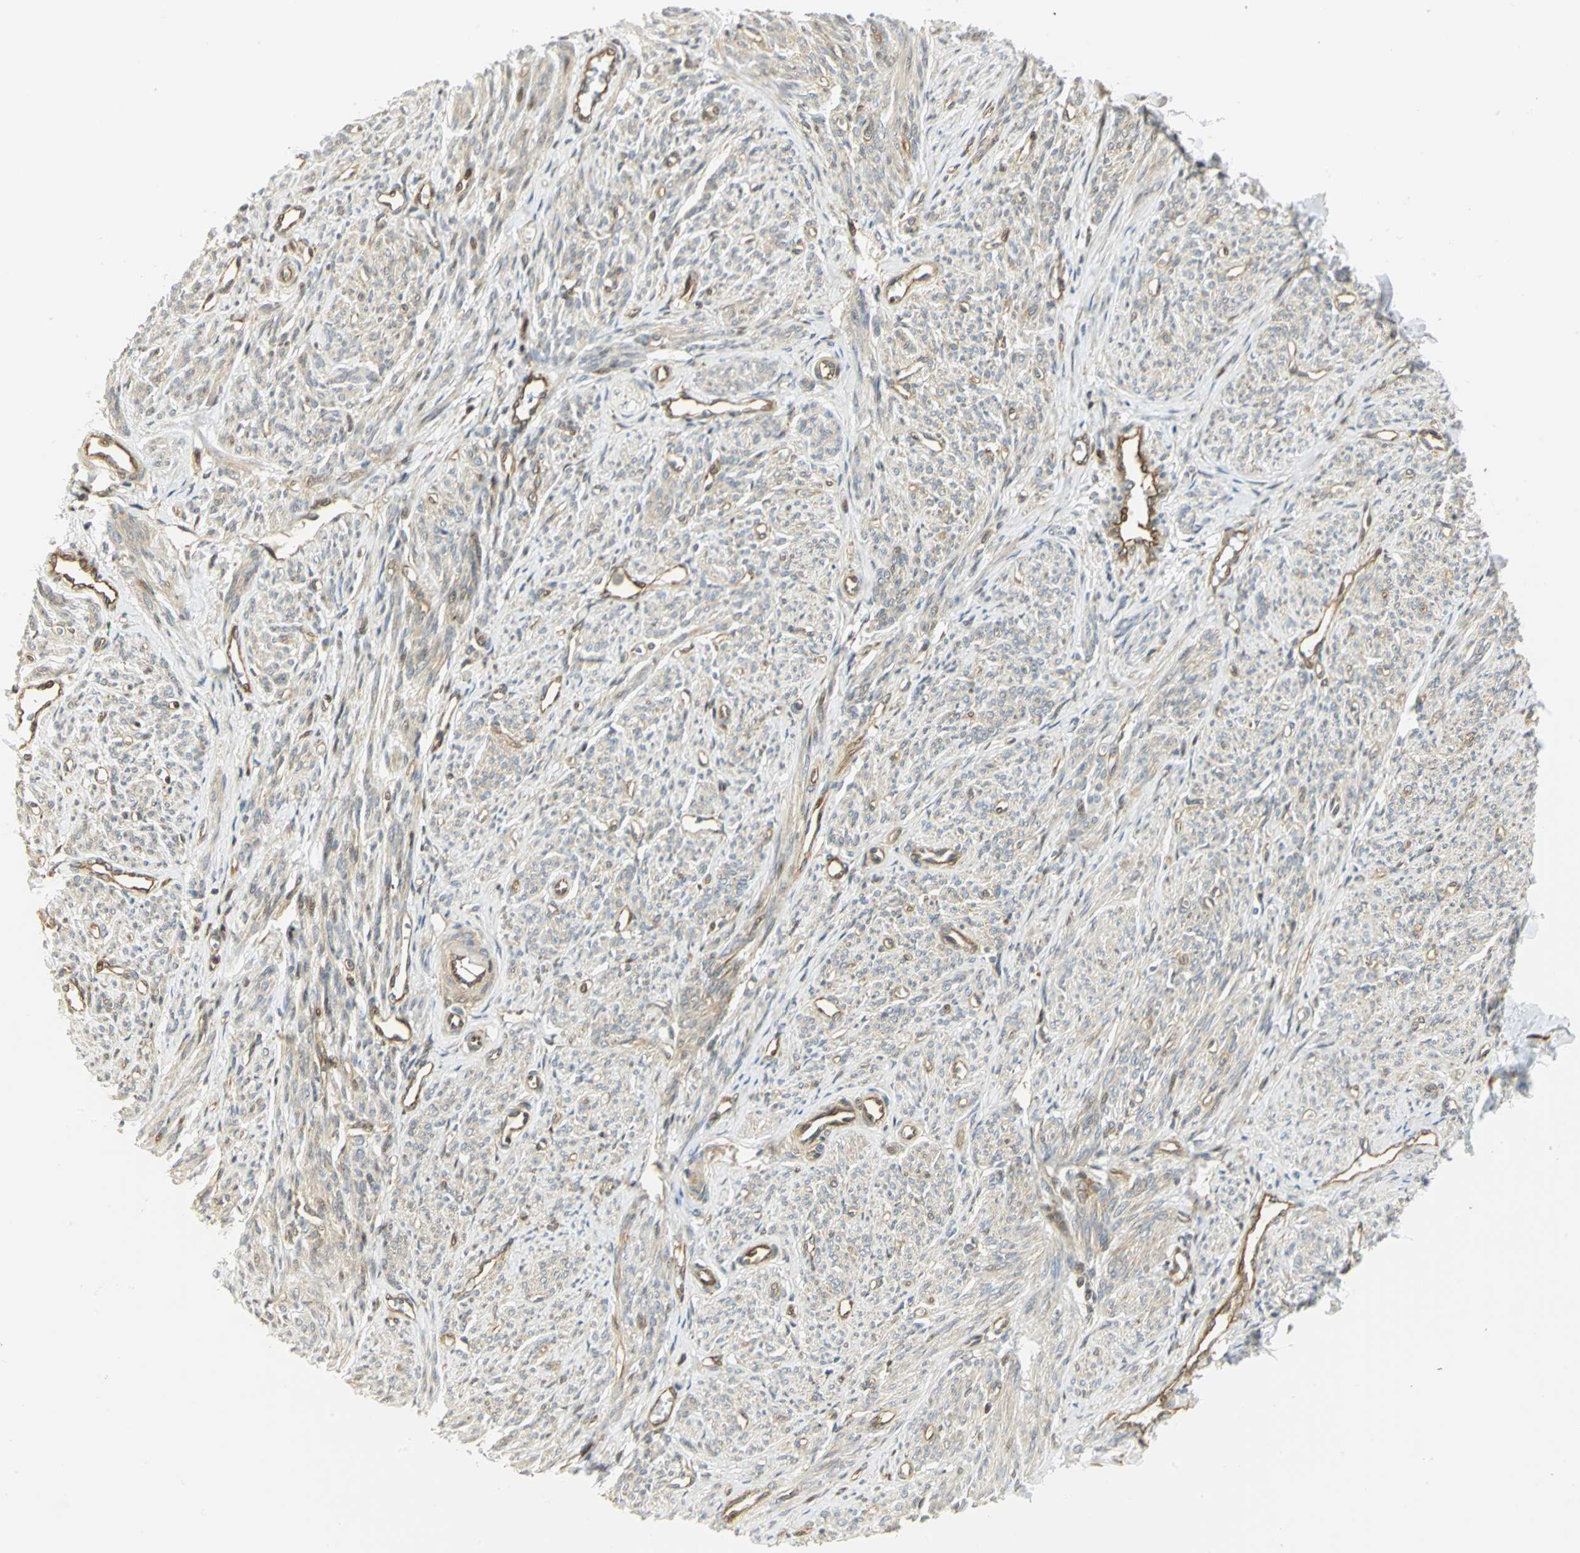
{"staining": {"intensity": "moderate", "quantity": ">75%", "location": "cytoplasmic/membranous,nuclear"}, "tissue": "smooth muscle", "cell_type": "Smooth muscle cells", "image_type": "normal", "snomed": [{"axis": "morphology", "description": "Normal tissue, NOS"}, {"axis": "topography", "description": "Smooth muscle"}], "caption": "Smooth muscle stained with immunohistochemistry (IHC) displays moderate cytoplasmic/membranous,nuclear staining in approximately >75% of smooth muscle cells. The staining was performed using DAB, with brown indicating positive protein expression. Nuclei are stained blue with hematoxylin.", "gene": "EEA1", "patient": {"sex": "female", "age": 65}}